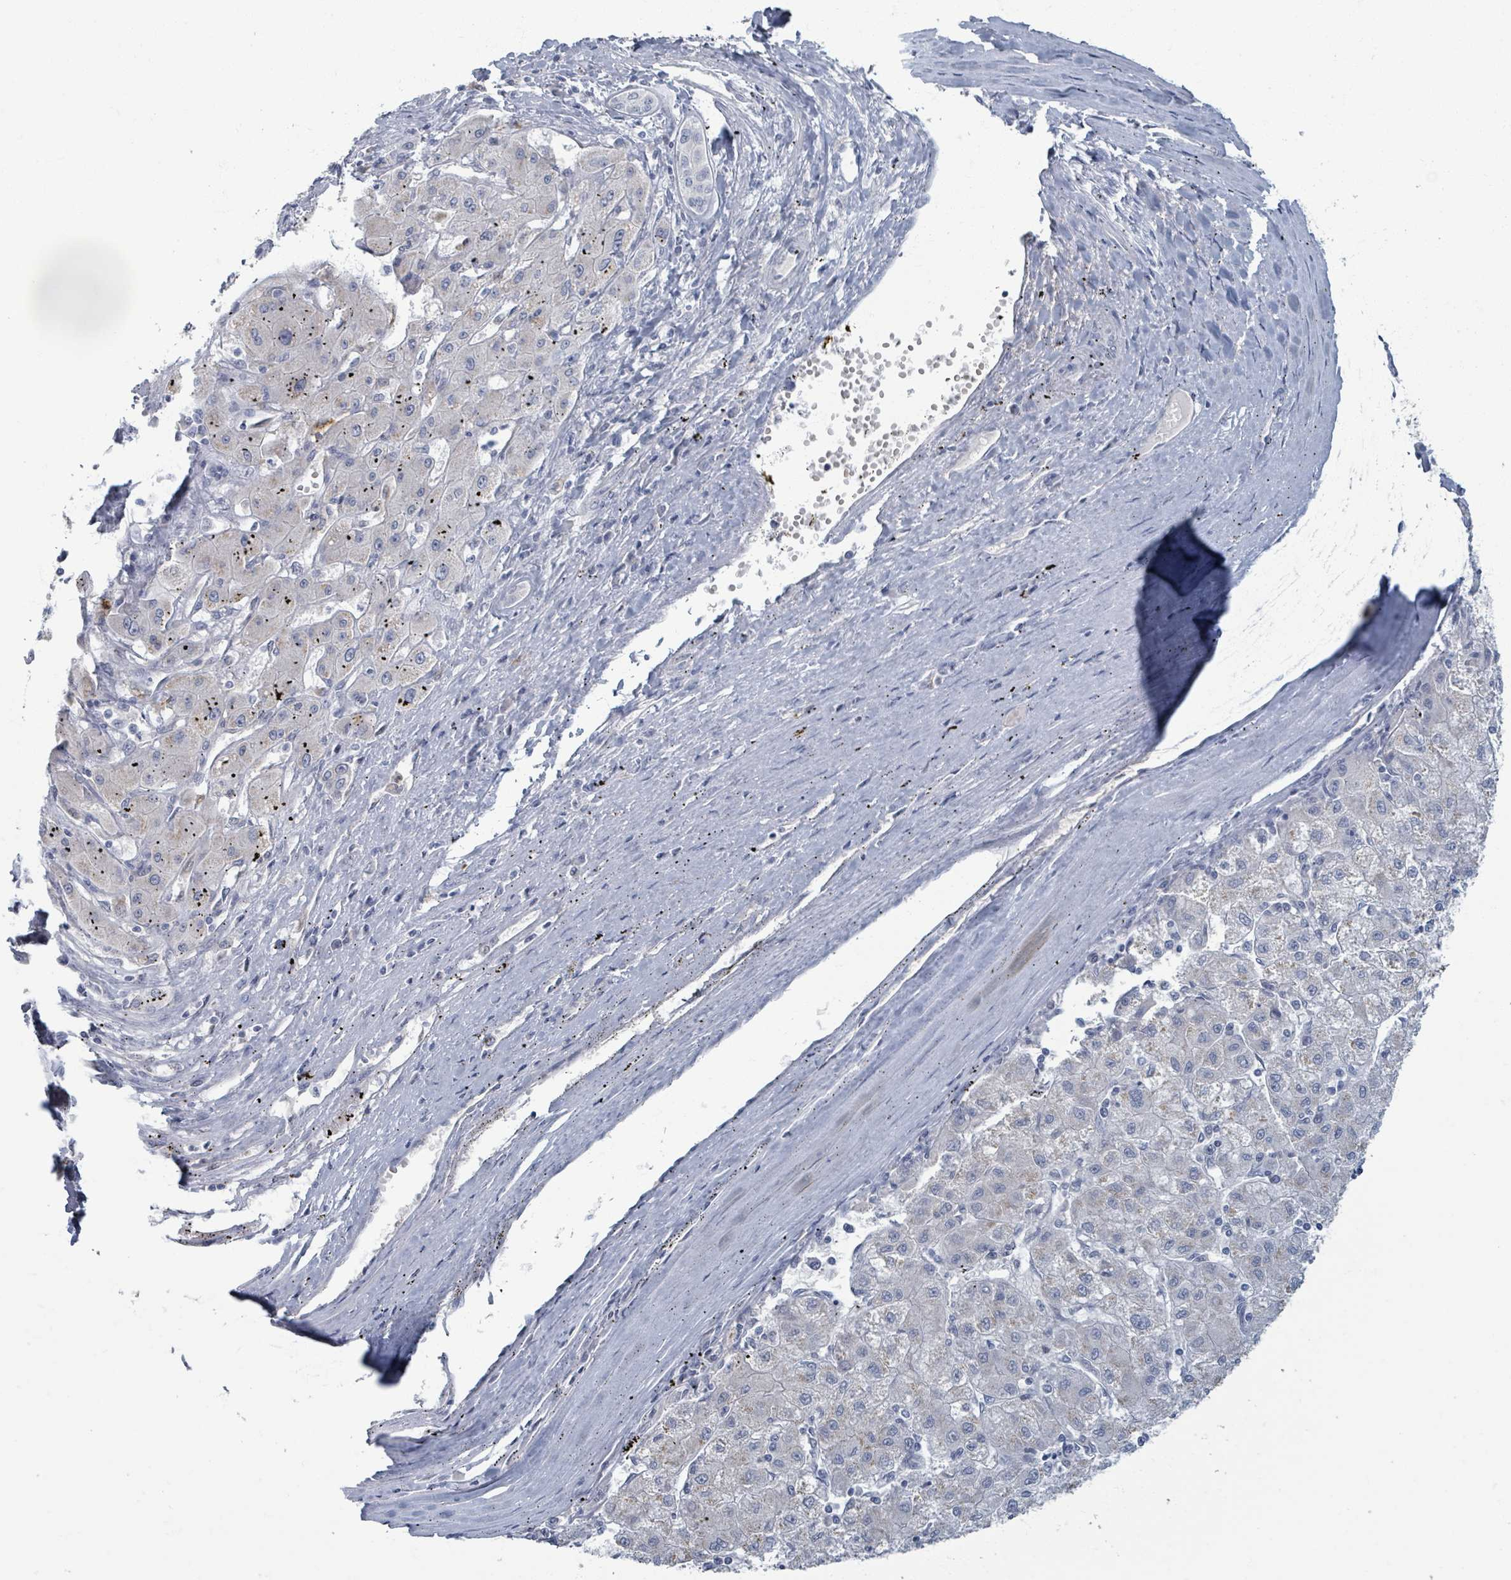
{"staining": {"intensity": "negative", "quantity": "none", "location": "none"}, "tissue": "liver cancer", "cell_type": "Tumor cells", "image_type": "cancer", "snomed": [{"axis": "morphology", "description": "Carcinoma, Hepatocellular, NOS"}, {"axis": "topography", "description": "Liver"}], "caption": "Histopathology image shows no significant protein positivity in tumor cells of liver cancer.", "gene": "WNT11", "patient": {"sex": "male", "age": 72}}